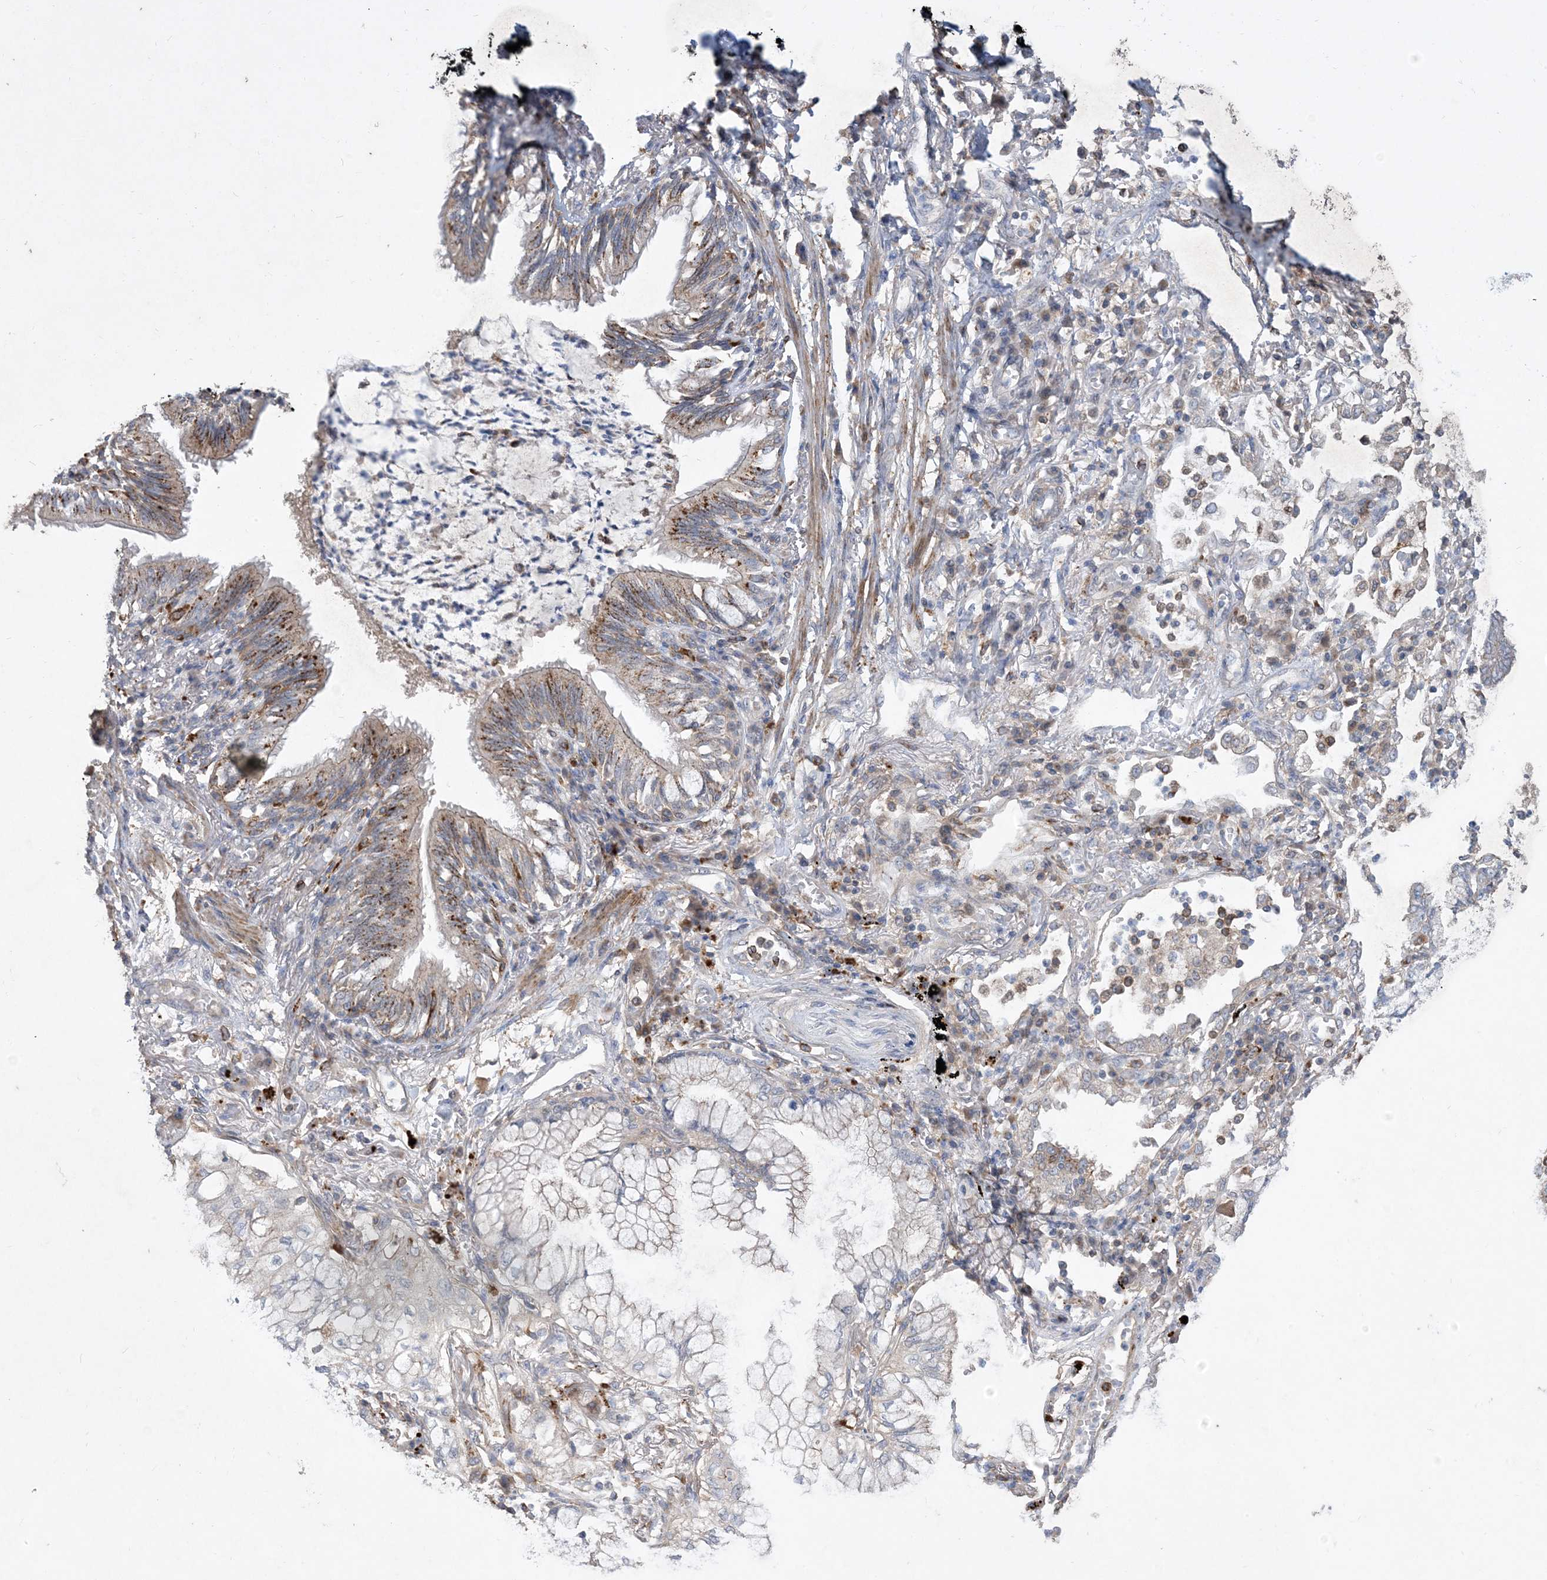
{"staining": {"intensity": "negative", "quantity": "none", "location": "none"}, "tissue": "lung cancer", "cell_type": "Tumor cells", "image_type": "cancer", "snomed": [{"axis": "morphology", "description": "Adenocarcinoma, NOS"}, {"axis": "topography", "description": "Lung"}], "caption": "Immunohistochemistry micrograph of neoplastic tissue: human lung cancer stained with DAB (3,3'-diaminobenzidine) demonstrates no significant protein positivity in tumor cells. Nuclei are stained in blue.", "gene": "MASP2", "patient": {"sex": "female", "age": 70}}